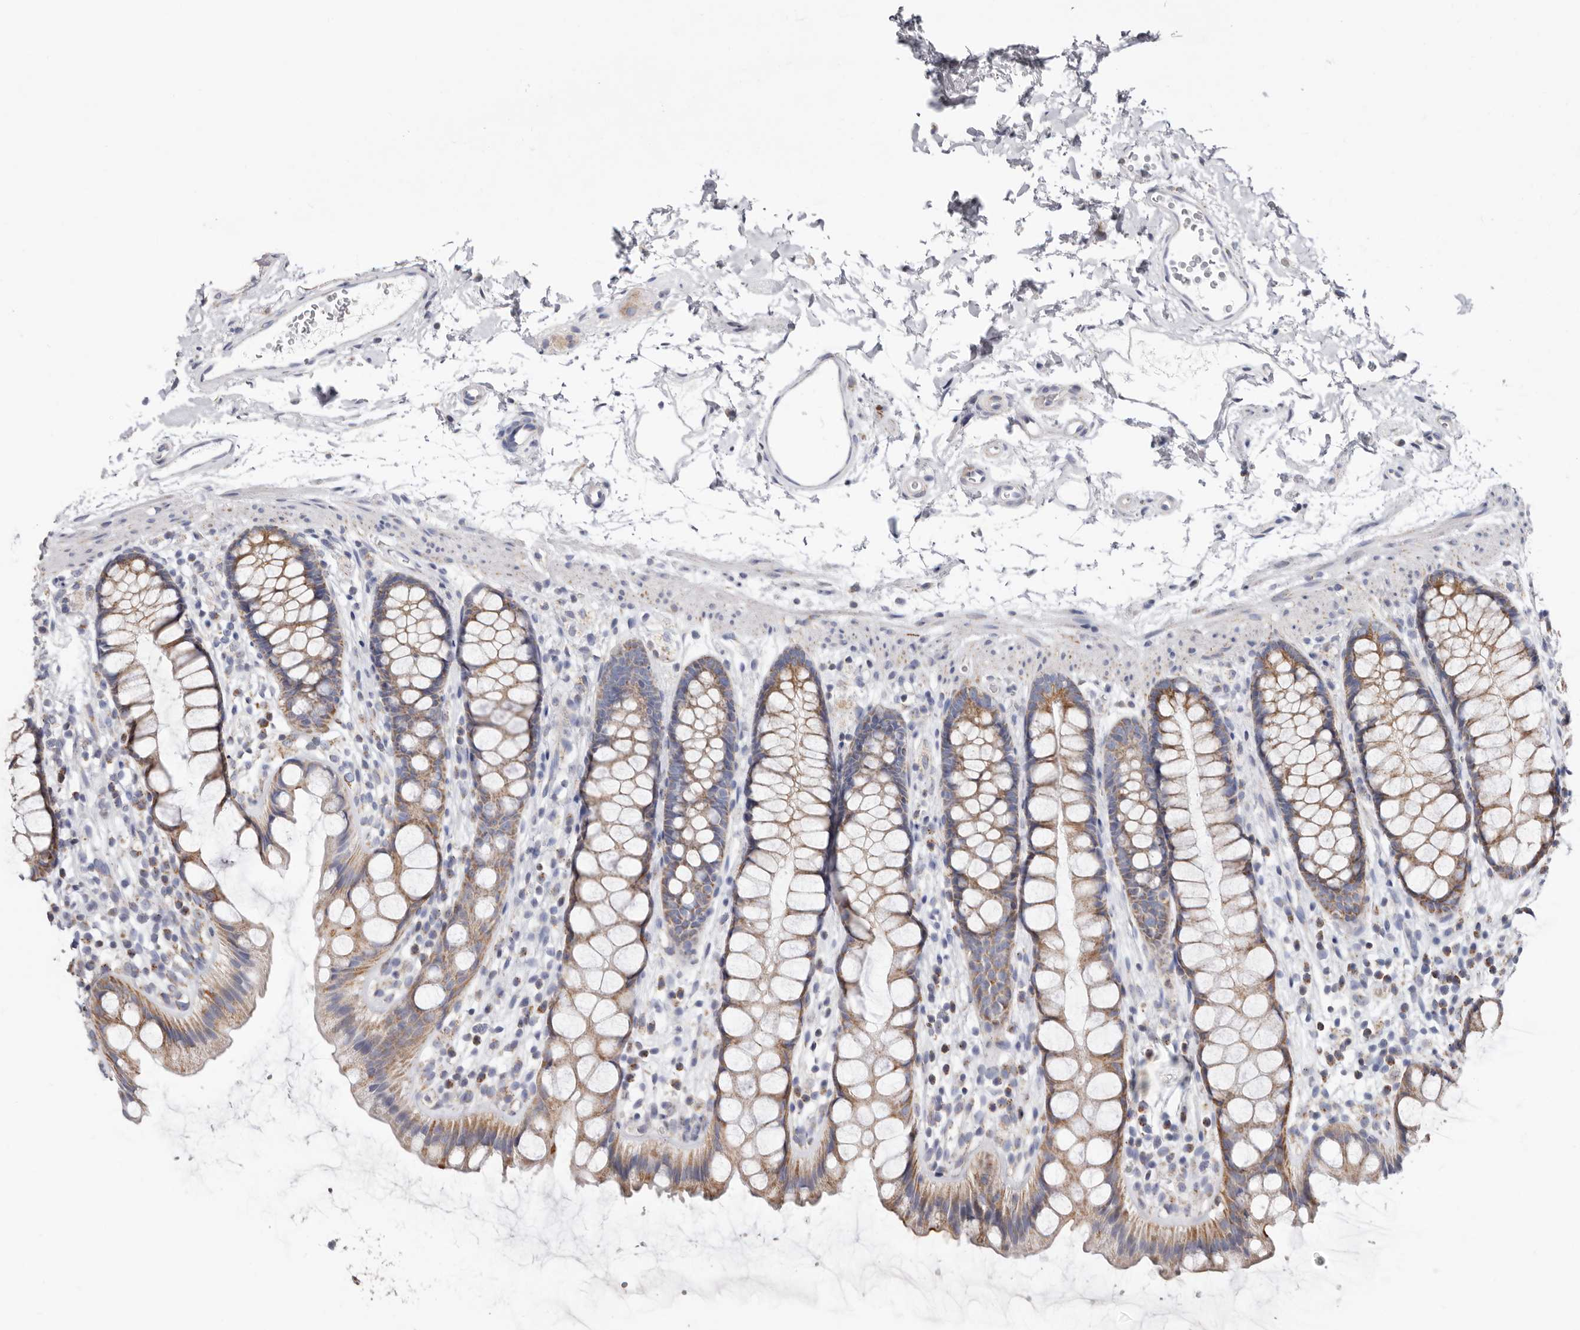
{"staining": {"intensity": "moderate", "quantity": ">75%", "location": "cytoplasmic/membranous"}, "tissue": "rectum", "cell_type": "Glandular cells", "image_type": "normal", "snomed": [{"axis": "morphology", "description": "Normal tissue, NOS"}, {"axis": "topography", "description": "Rectum"}], "caption": "Protein staining of unremarkable rectum displays moderate cytoplasmic/membranous staining in approximately >75% of glandular cells.", "gene": "RSPO2", "patient": {"sex": "female", "age": 65}}